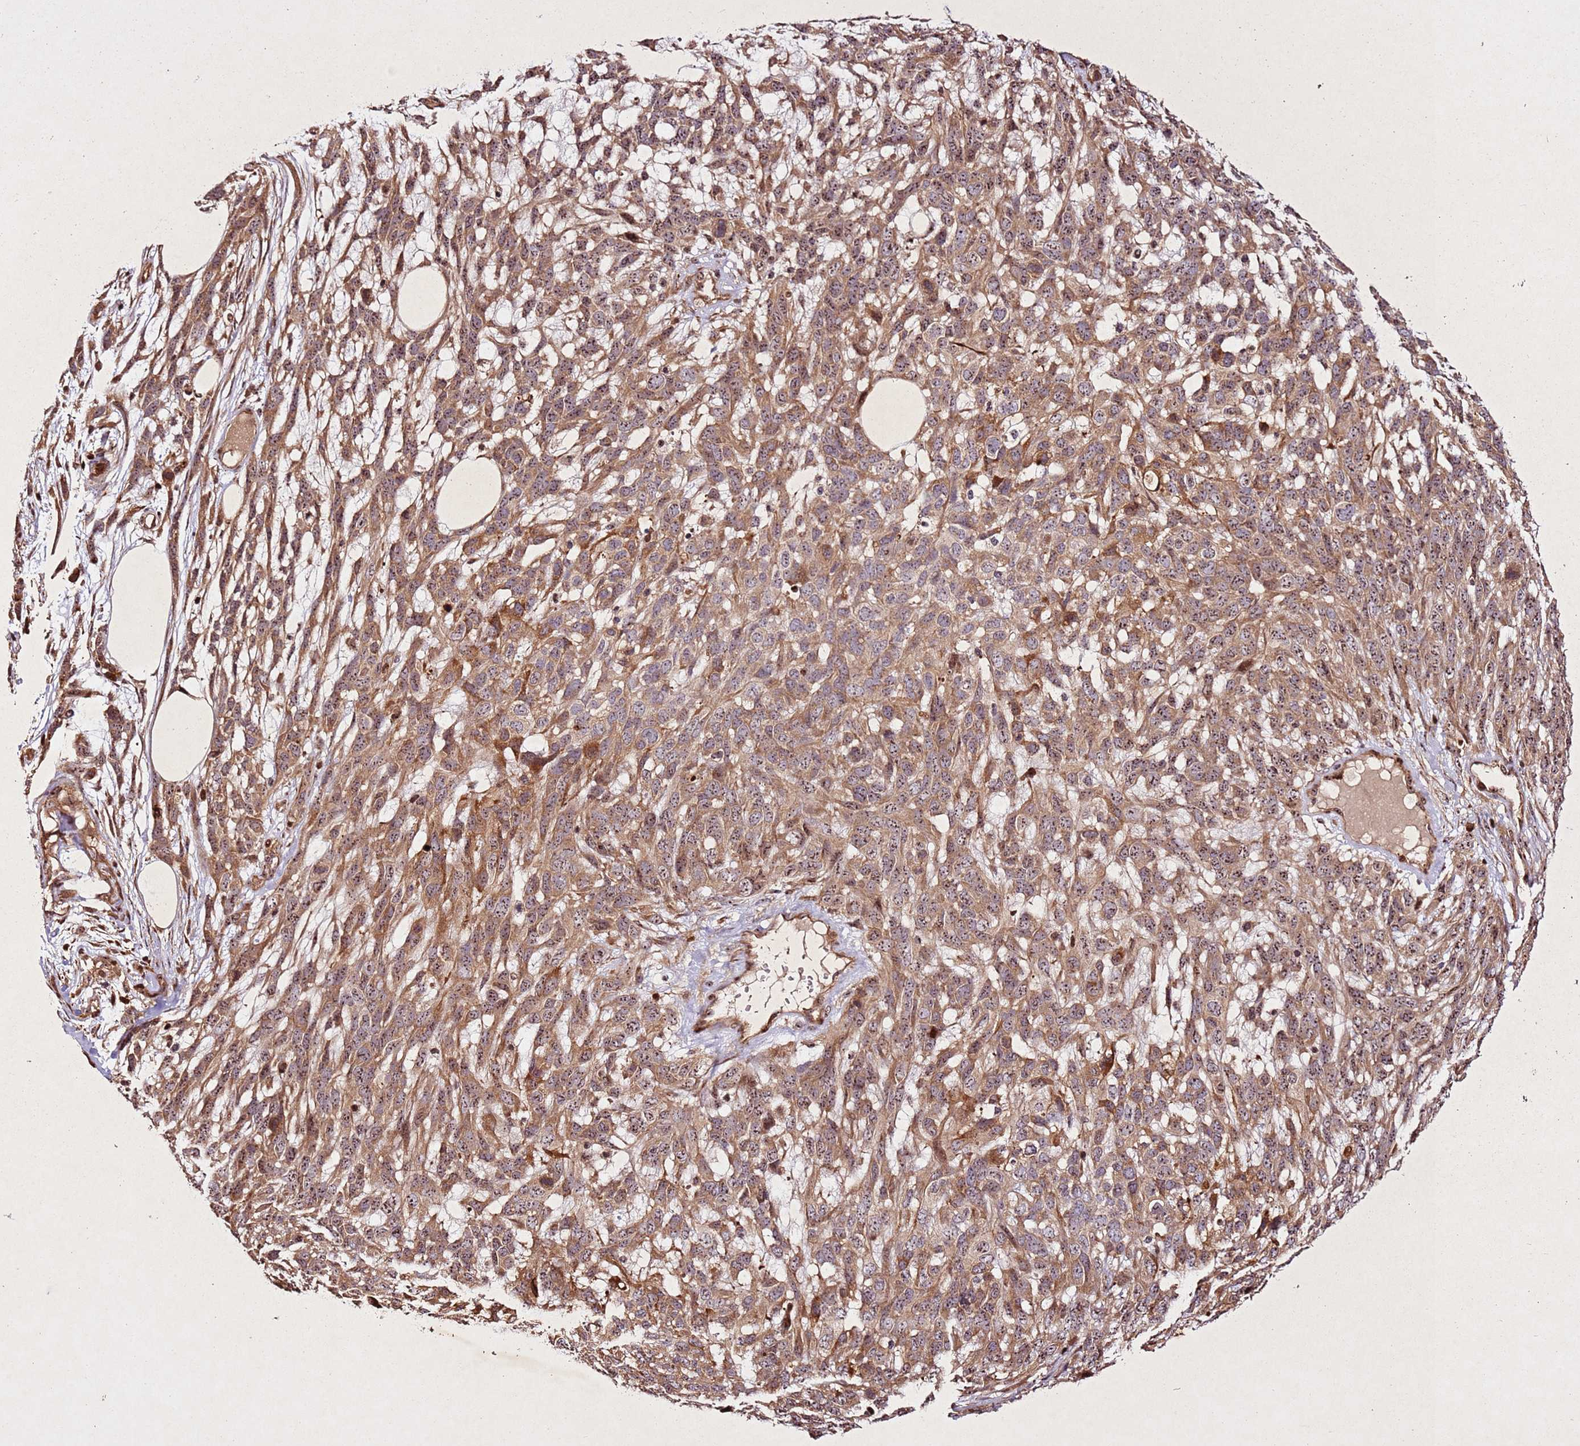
{"staining": {"intensity": "moderate", "quantity": ">75%", "location": "cytoplasmic/membranous,nuclear"}, "tissue": "melanoma", "cell_type": "Tumor cells", "image_type": "cancer", "snomed": [{"axis": "morphology", "description": "Normal morphology"}, {"axis": "morphology", "description": "Malignant melanoma, NOS"}, {"axis": "topography", "description": "Skin"}], "caption": "Moderate cytoplasmic/membranous and nuclear staining is seen in about >75% of tumor cells in melanoma.", "gene": "PTMA", "patient": {"sex": "female", "age": 72}}